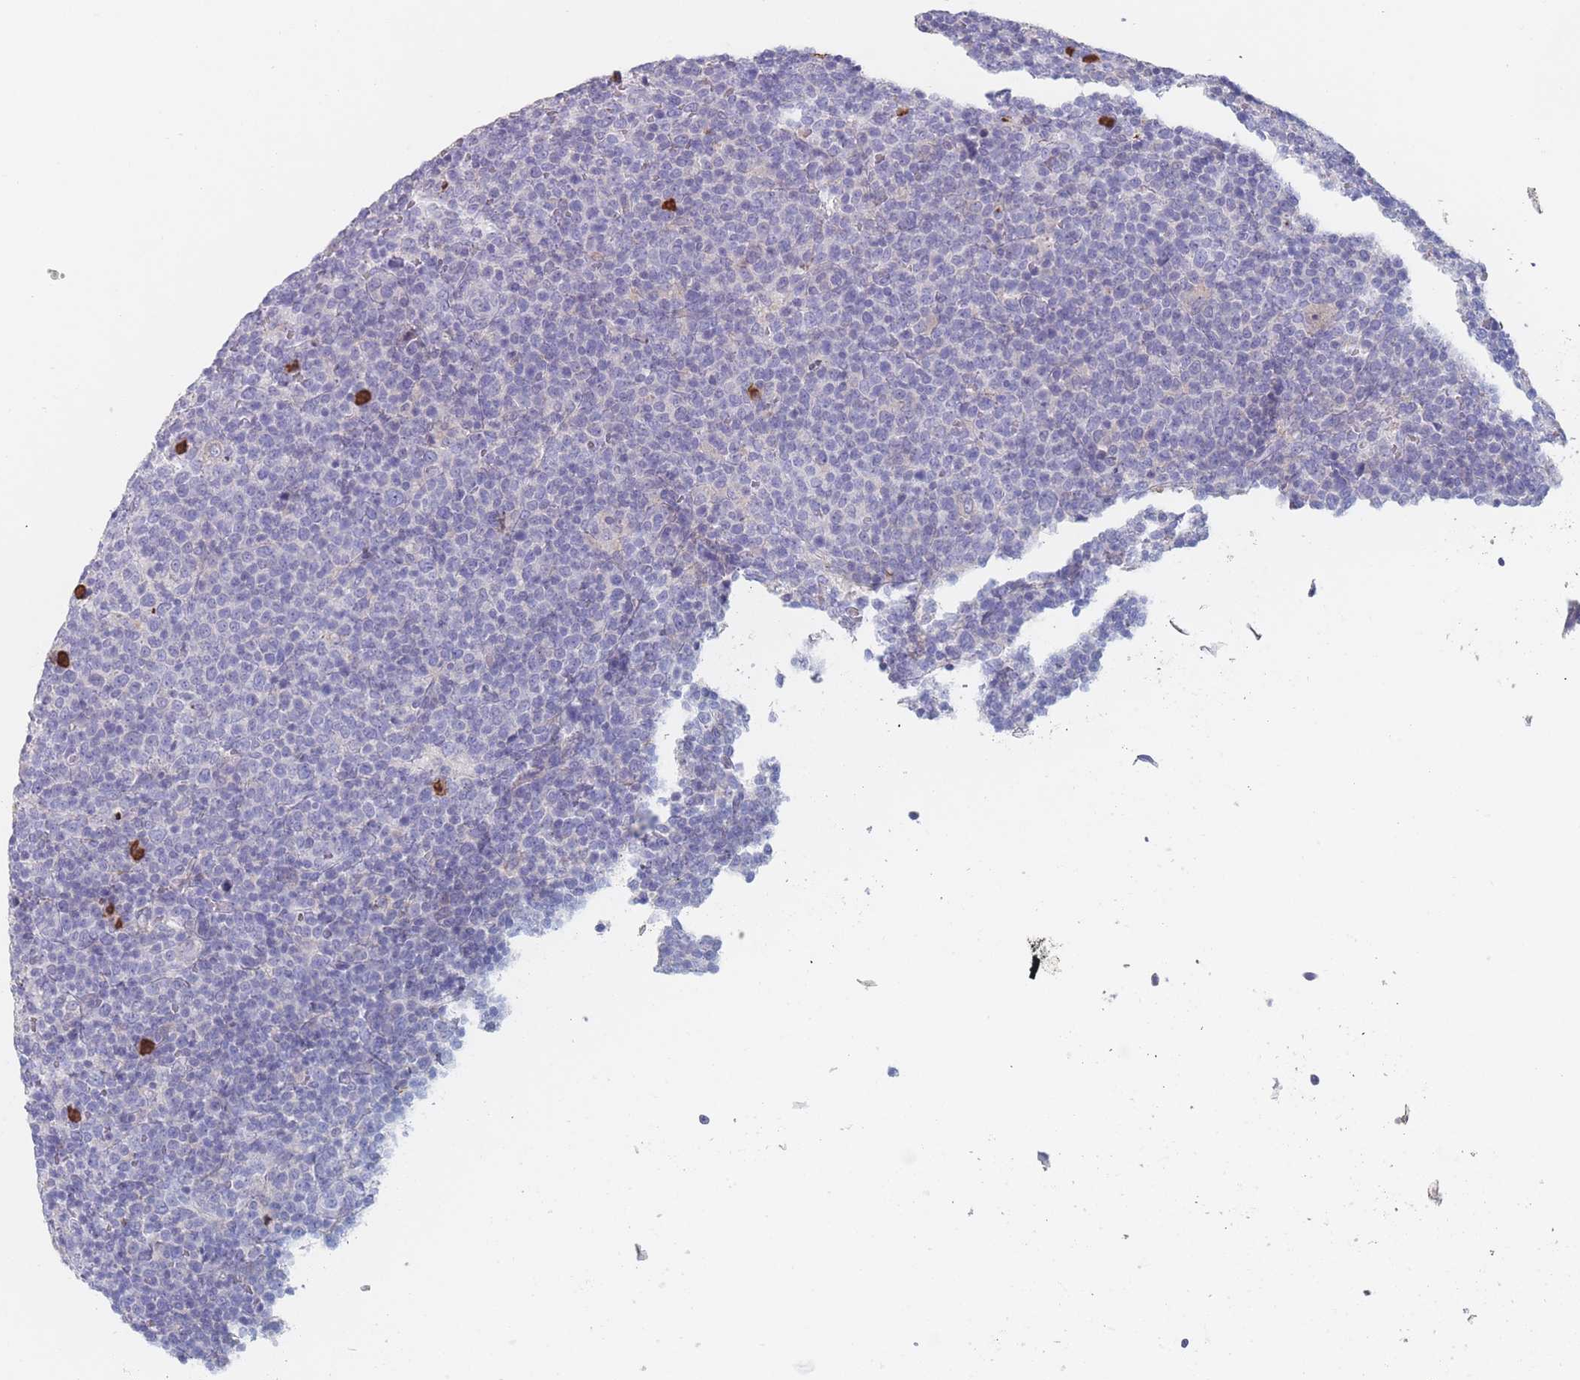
{"staining": {"intensity": "negative", "quantity": "none", "location": "none"}, "tissue": "lymphoma", "cell_type": "Tumor cells", "image_type": "cancer", "snomed": [{"axis": "morphology", "description": "Malignant lymphoma, non-Hodgkin's type, High grade"}, {"axis": "topography", "description": "Lymph node"}], "caption": "DAB (3,3'-diaminobenzidine) immunohistochemical staining of lymphoma displays no significant staining in tumor cells.", "gene": "ATP1A3", "patient": {"sex": "male", "age": 61}}